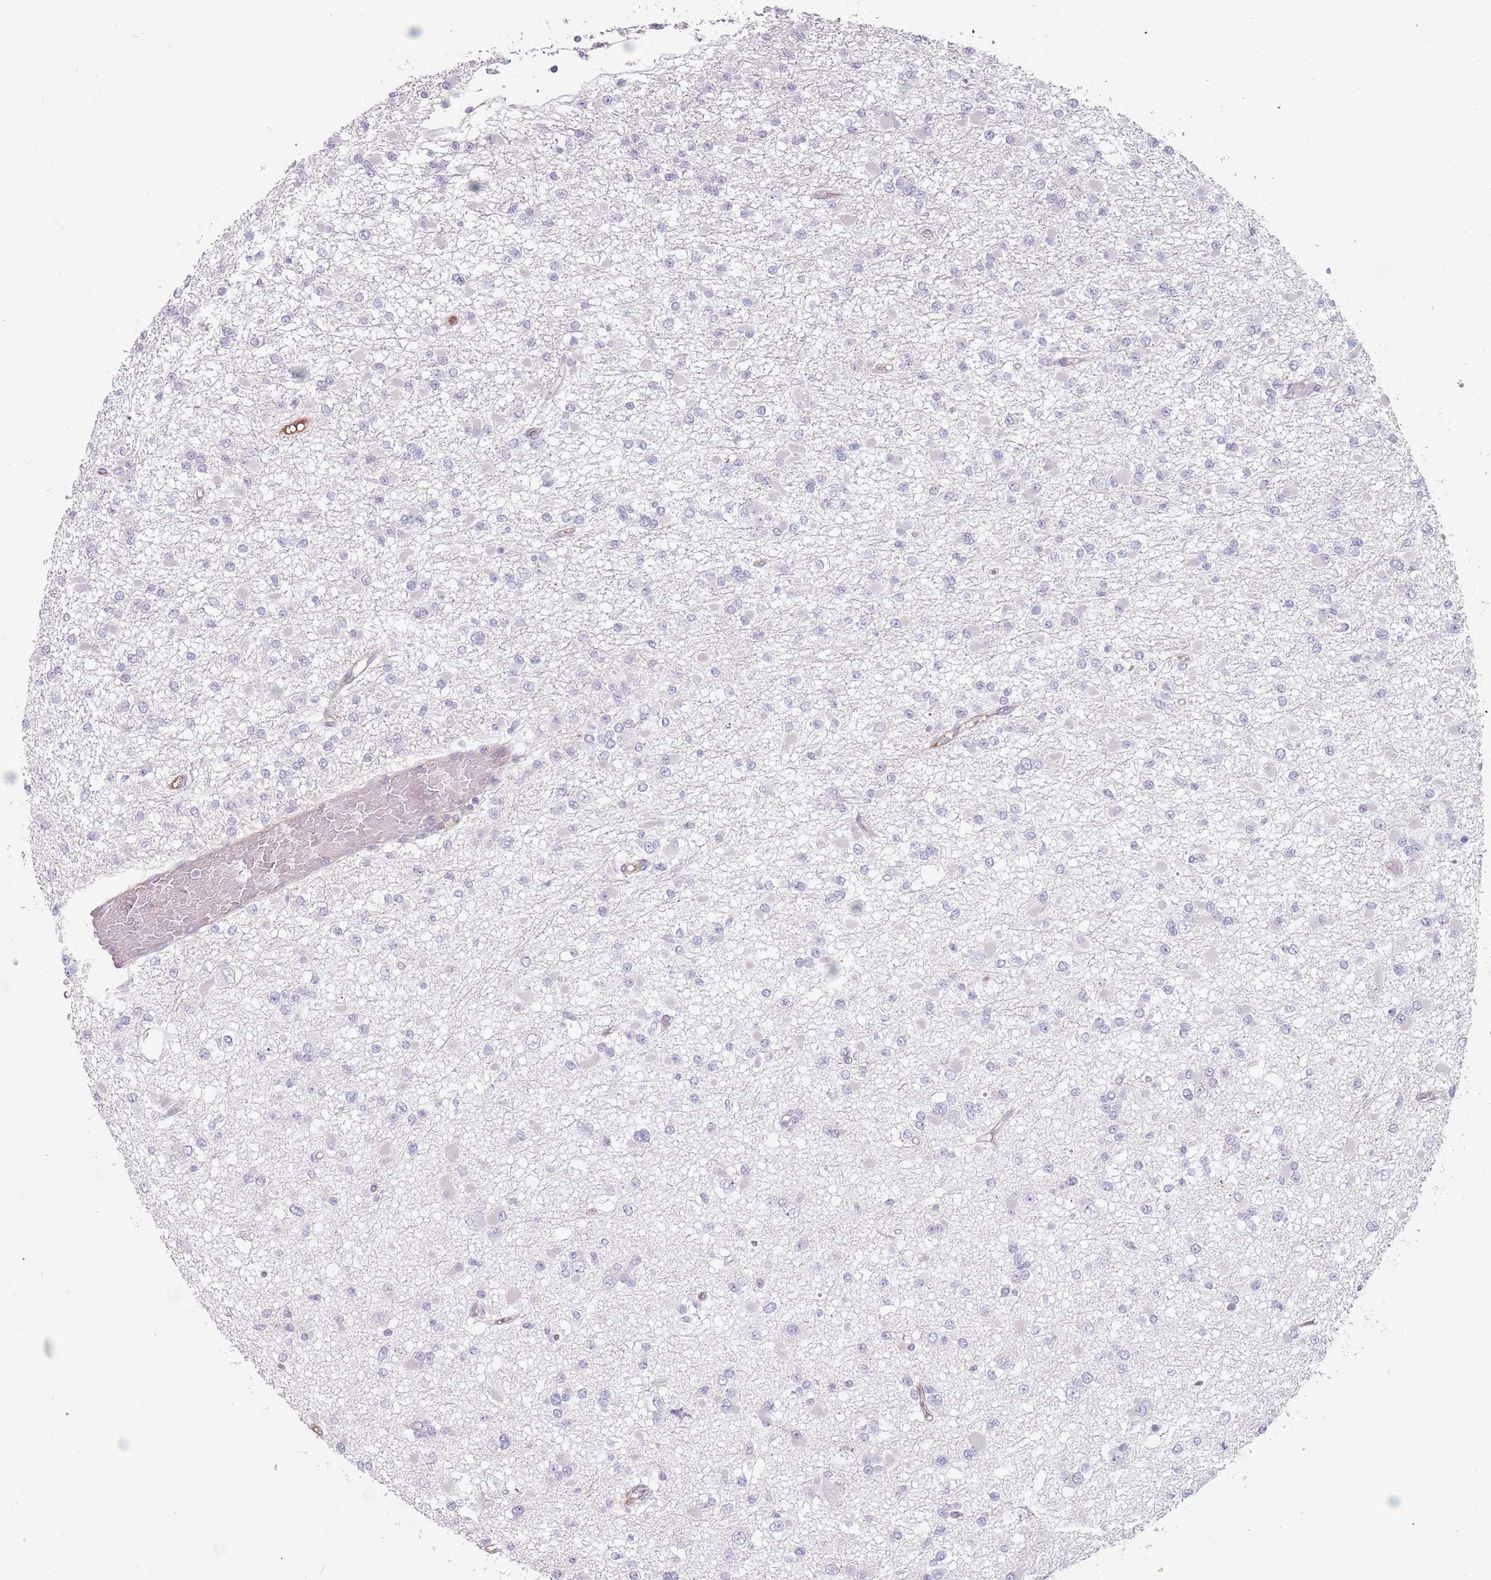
{"staining": {"intensity": "negative", "quantity": "none", "location": "none"}, "tissue": "glioma", "cell_type": "Tumor cells", "image_type": "cancer", "snomed": [{"axis": "morphology", "description": "Glioma, malignant, Low grade"}, {"axis": "topography", "description": "Brain"}], "caption": "Glioma stained for a protein using immunohistochemistry shows no expression tumor cells.", "gene": "DDX4", "patient": {"sex": "female", "age": 22}}